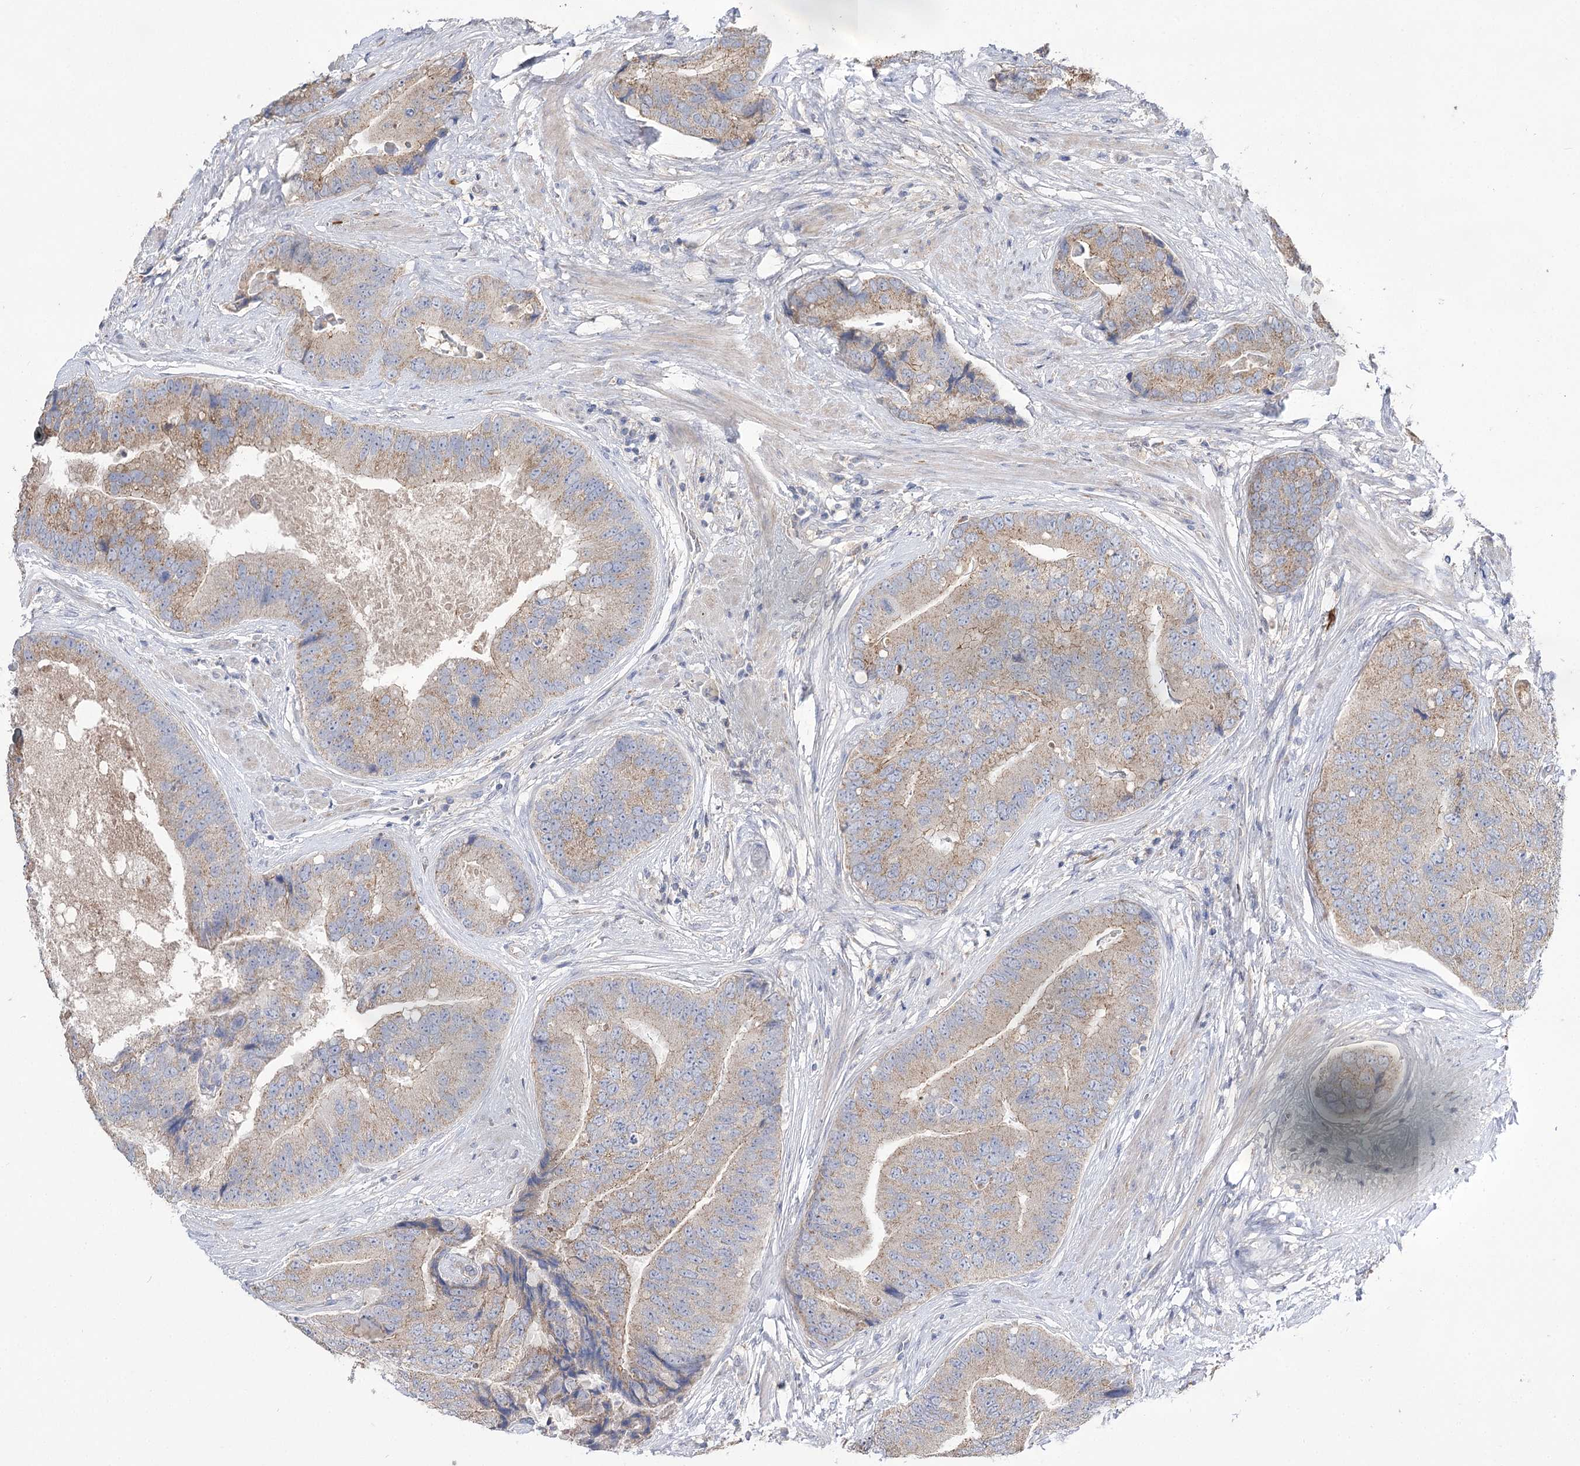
{"staining": {"intensity": "weak", "quantity": ">75%", "location": "cytoplasmic/membranous"}, "tissue": "prostate cancer", "cell_type": "Tumor cells", "image_type": "cancer", "snomed": [{"axis": "morphology", "description": "Adenocarcinoma, High grade"}, {"axis": "topography", "description": "Prostate"}], "caption": "Brown immunohistochemical staining in prostate cancer (high-grade adenocarcinoma) exhibits weak cytoplasmic/membranous staining in approximately >75% of tumor cells.", "gene": "AURKC", "patient": {"sex": "male", "age": 70}}